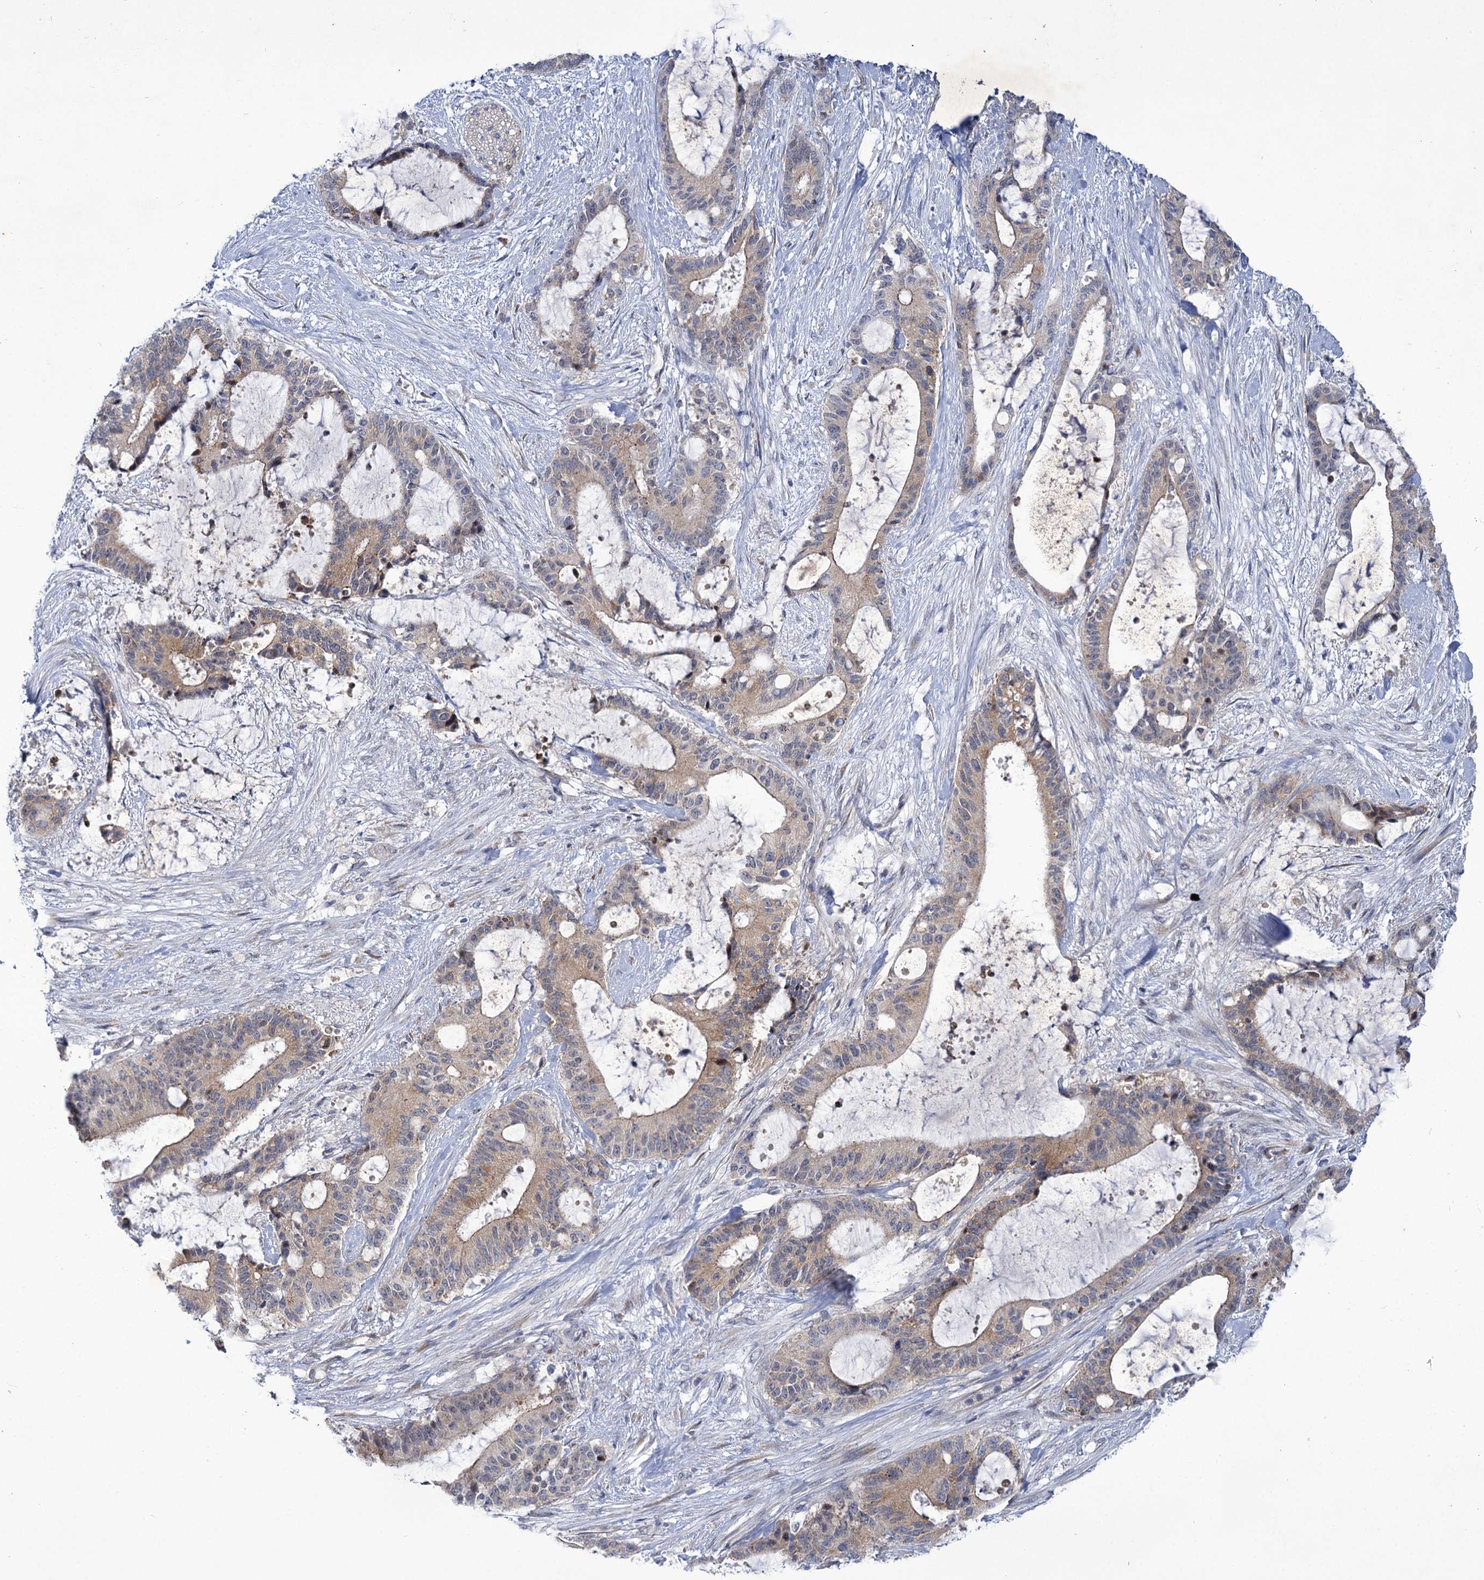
{"staining": {"intensity": "moderate", "quantity": ">75%", "location": "cytoplasmic/membranous"}, "tissue": "liver cancer", "cell_type": "Tumor cells", "image_type": "cancer", "snomed": [{"axis": "morphology", "description": "Normal tissue, NOS"}, {"axis": "morphology", "description": "Cholangiocarcinoma"}, {"axis": "topography", "description": "Liver"}, {"axis": "topography", "description": "Peripheral nerve tissue"}], "caption": "Liver cancer (cholangiocarcinoma) tissue exhibits moderate cytoplasmic/membranous positivity in approximately >75% of tumor cells", "gene": "MBLAC2", "patient": {"sex": "female", "age": 73}}